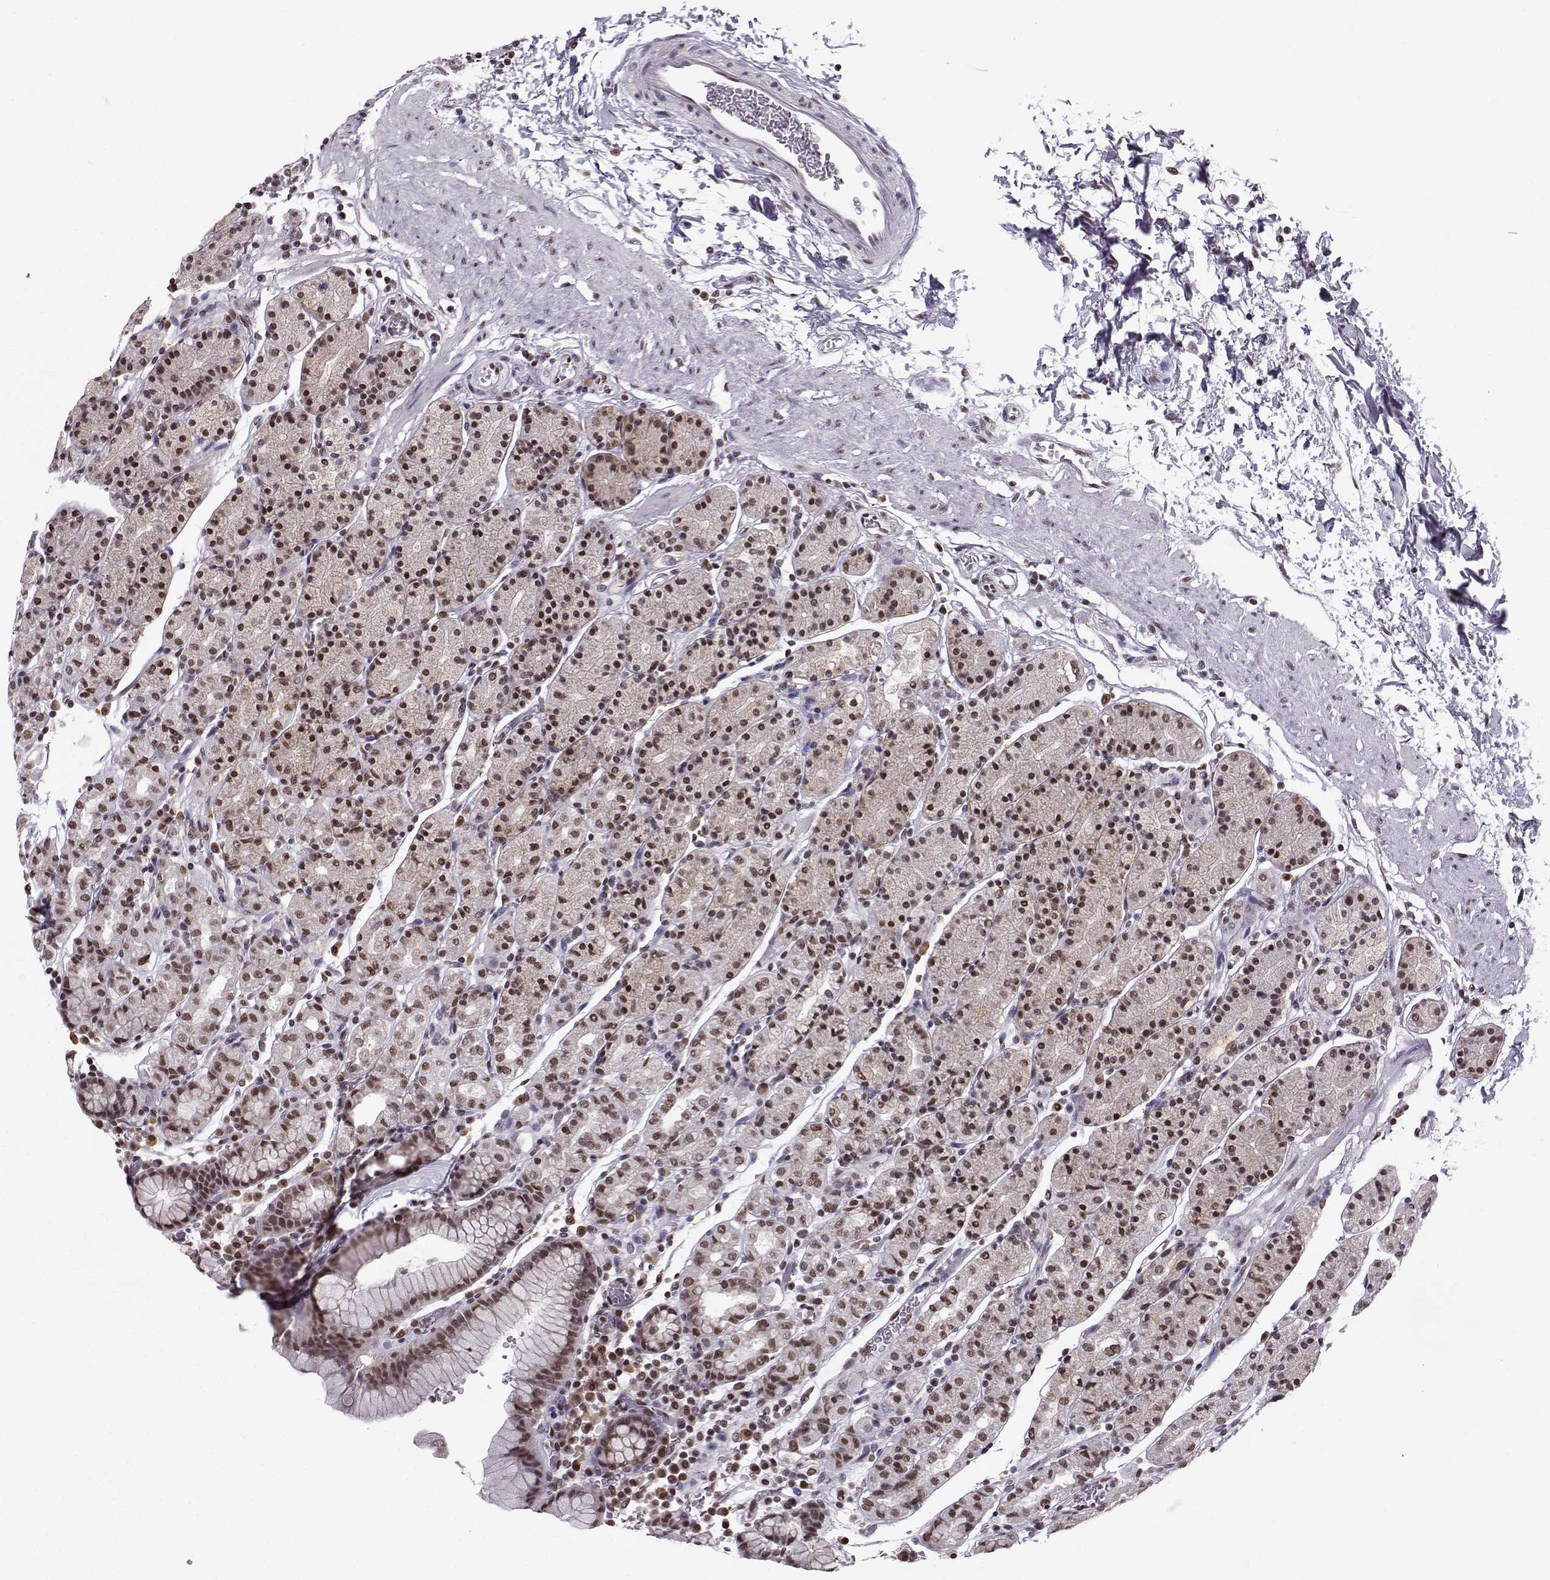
{"staining": {"intensity": "weak", "quantity": ">75%", "location": "nuclear"}, "tissue": "stomach", "cell_type": "Glandular cells", "image_type": "normal", "snomed": [{"axis": "morphology", "description": "Normal tissue, NOS"}, {"axis": "topography", "description": "Stomach, upper"}, {"axis": "topography", "description": "Stomach"}], "caption": "Immunohistochemistry (IHC) of benign stomach exhibits low levels of weak nuclear staining in approximately >75% of glandular cells. (Brightfield microscopy of DAB IHC at high magnification).", "gene": "EZH1", "patient": {"sex": "male", "age": 62}}